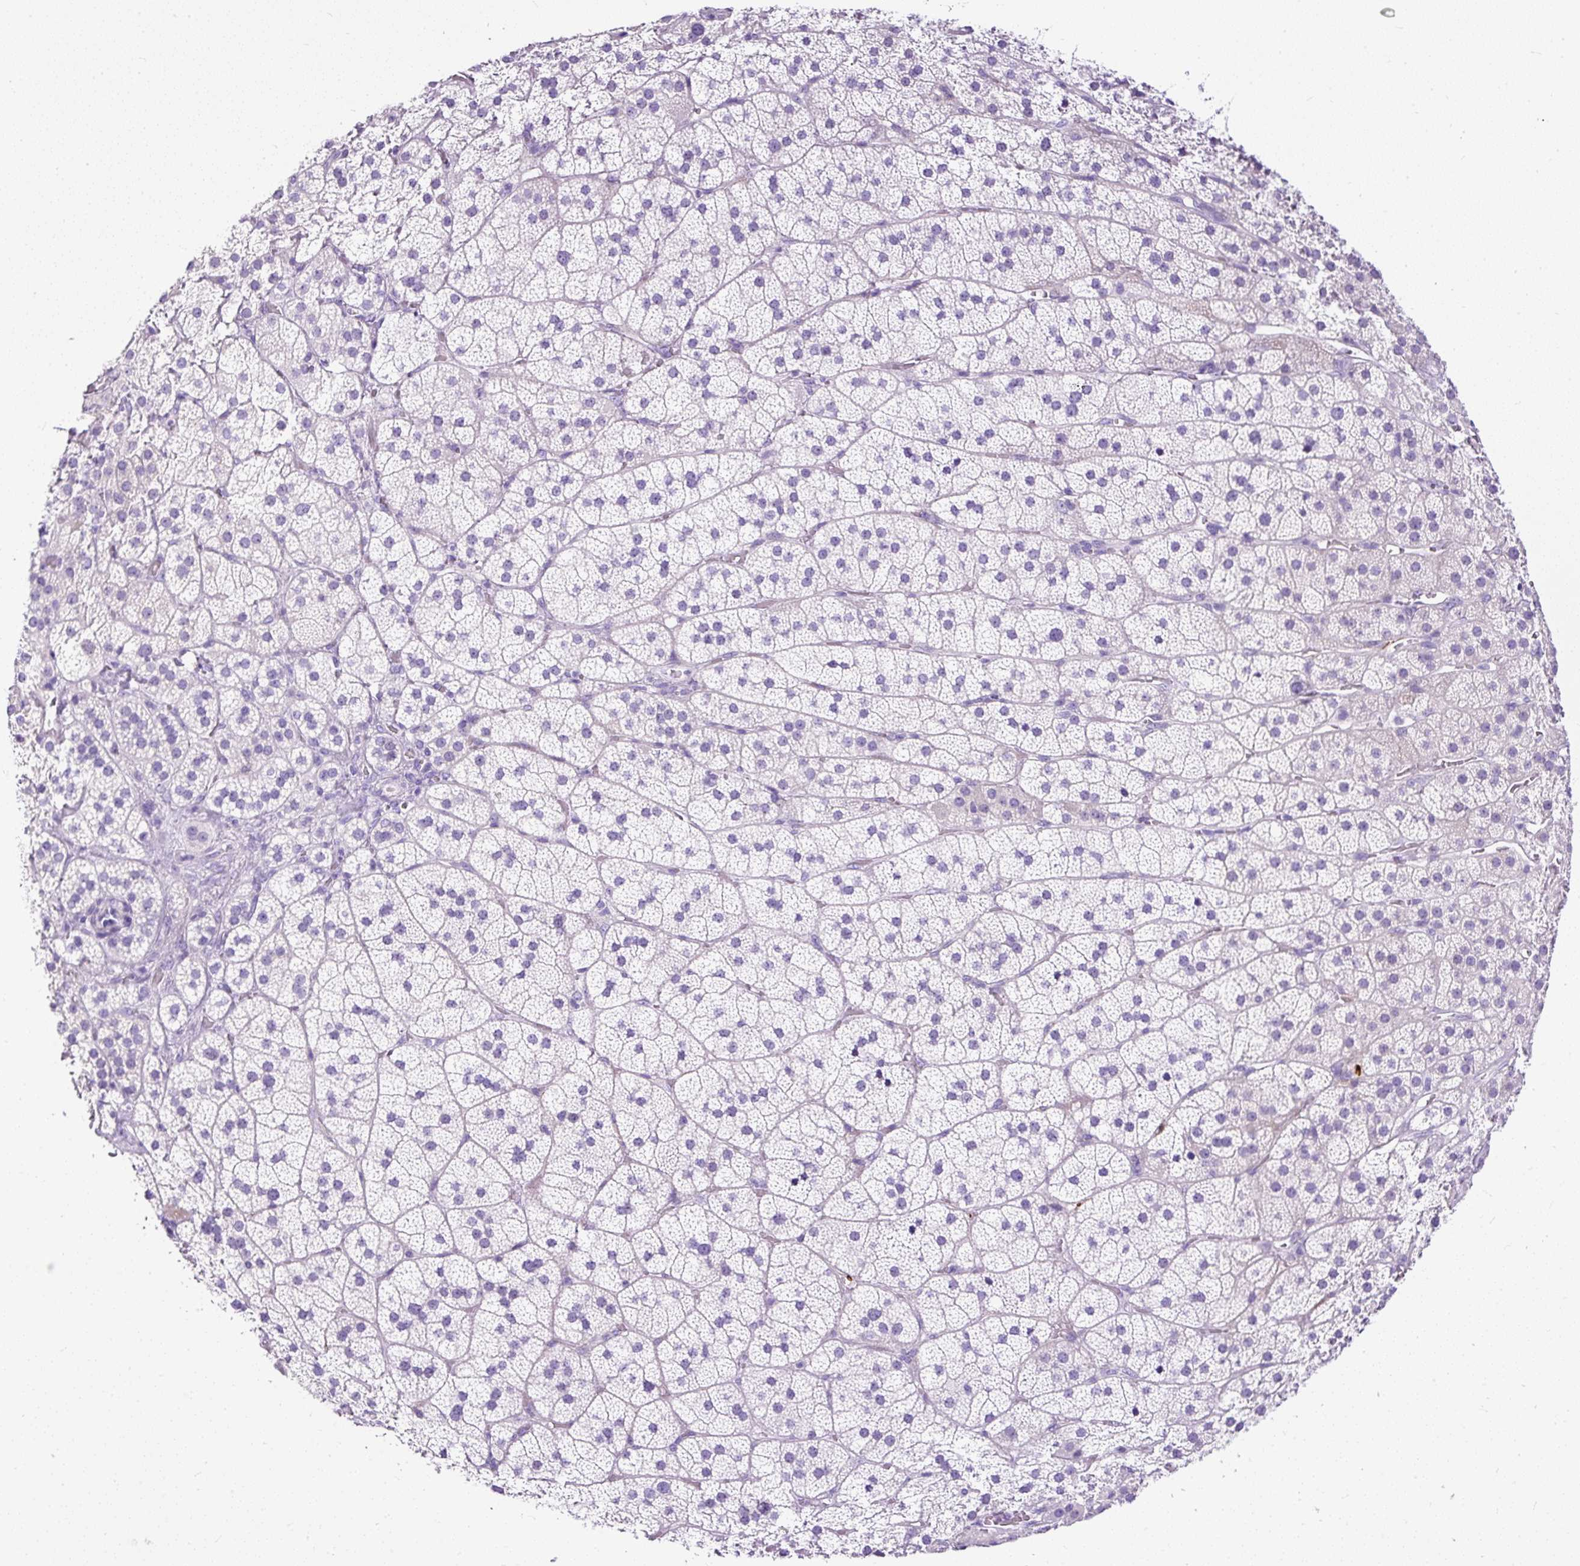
{"staining": {"intensity": "negative", "quantity": "none", "location": "none"}, "tissue": "adrenal gland", "cell_type": "Glandular cells", "image_type": "normal", "snomed": [{"axis": "morphology", "description": "Normal tissue, NOS"}, {"axis": "topography", "description": "Adrenal gland"}], "caption": "An image of adrenal gland stained for a protein reveals no brown staining in glandular cells.", "gene": "STOX2", "patient": {"sex": "male", "age": 57}}